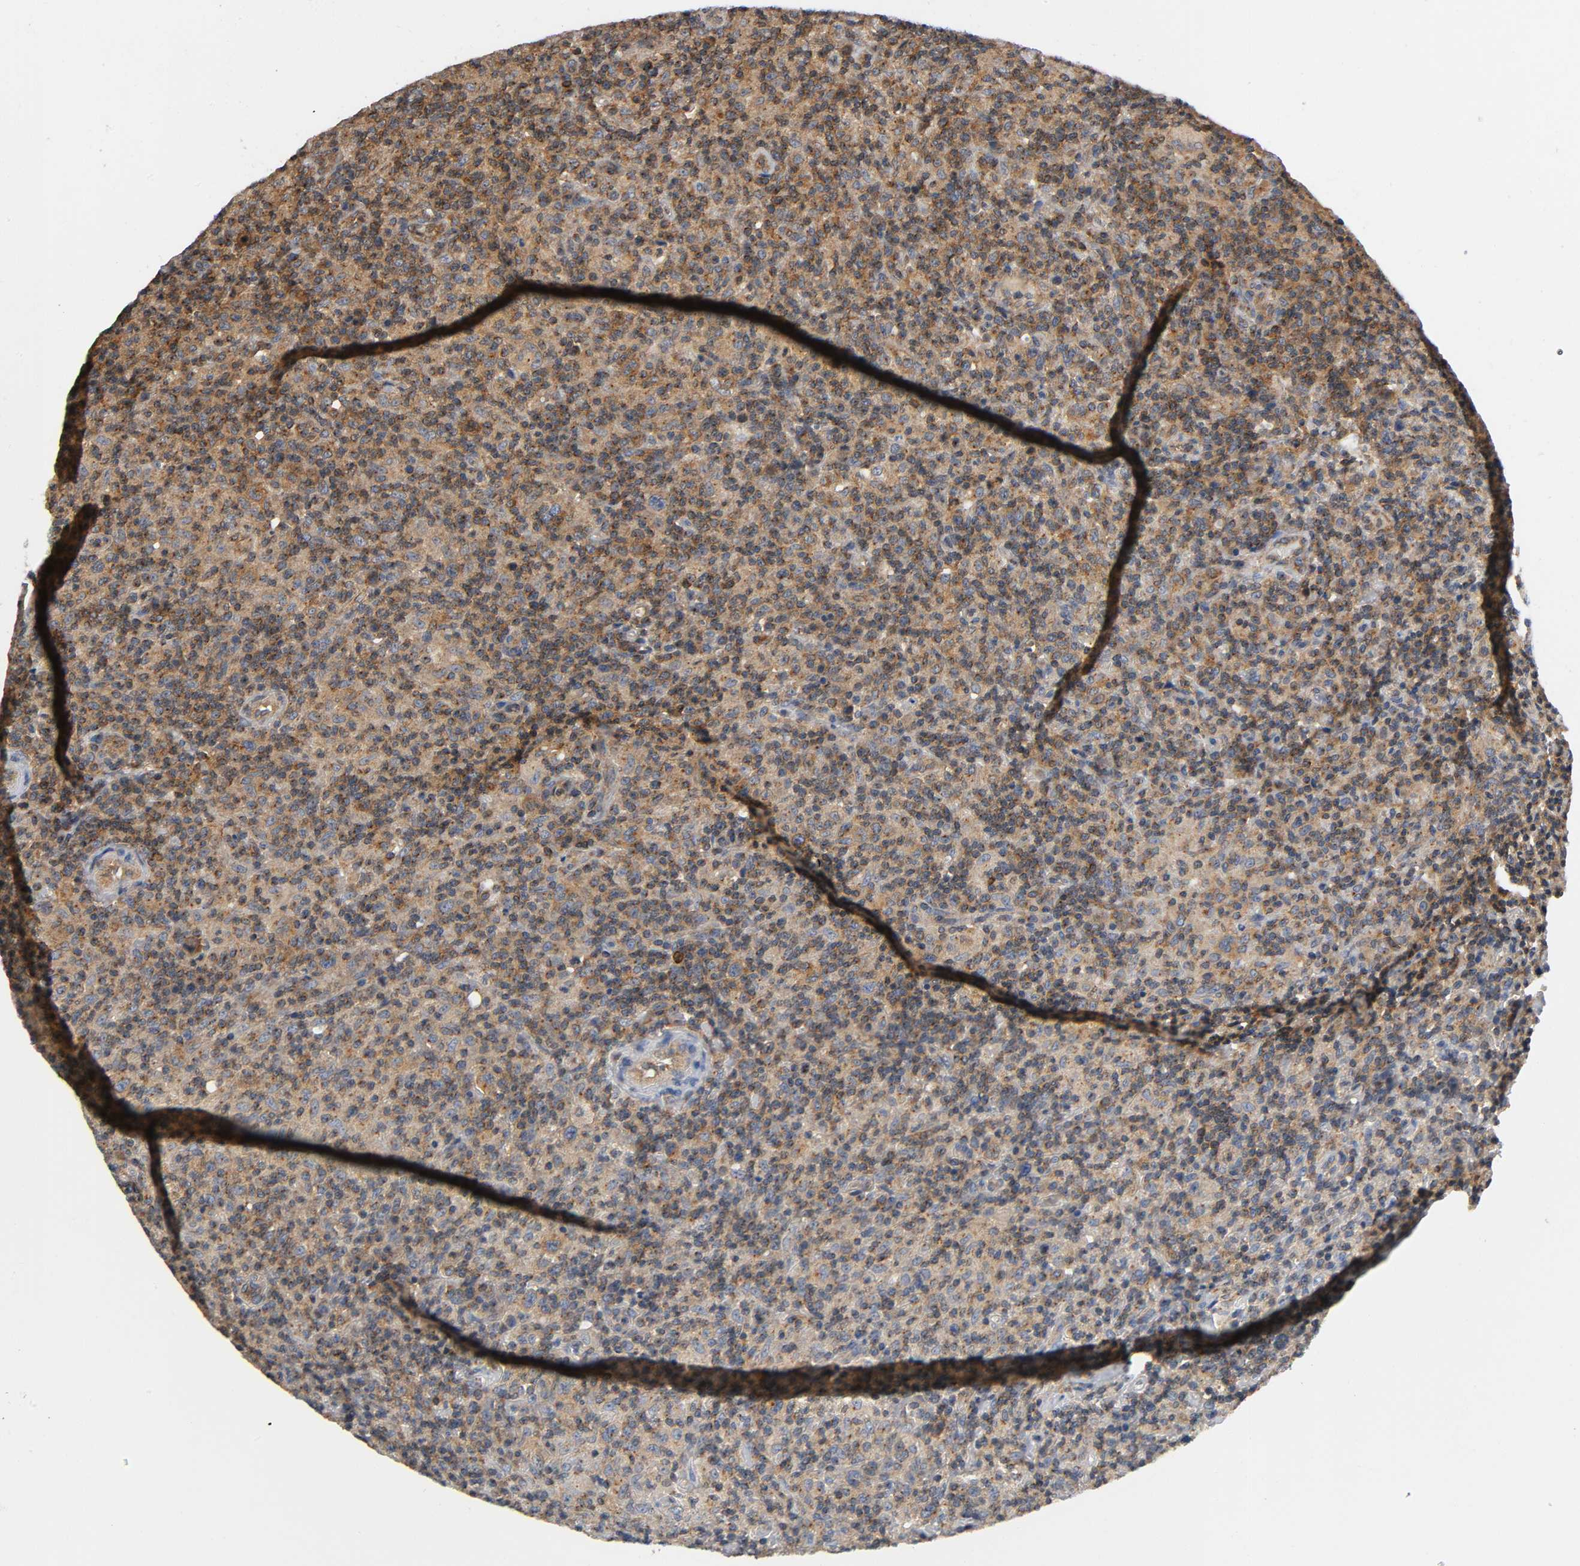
{"staining": {"intensity": "moderate", "quantity": ">75%", "location": "cytoplasmic/membranous"}, "tissue": "lymphoma", "cell_type": "Tumor cells", "image_type": "cancer", "snomed": [{"axis": "morphology", "description": "Hodgkin's disease, NOS"}, {"axis": "topography", "description": "Lymph node"}], "caption": "A histopathology image of human lymphoma stained for a protein exhibits moderate cytoplasmic/membranous brown staining in tumor cells.", "gene": "IKBKB", "patient": {"sex": "male", "age": 65}}